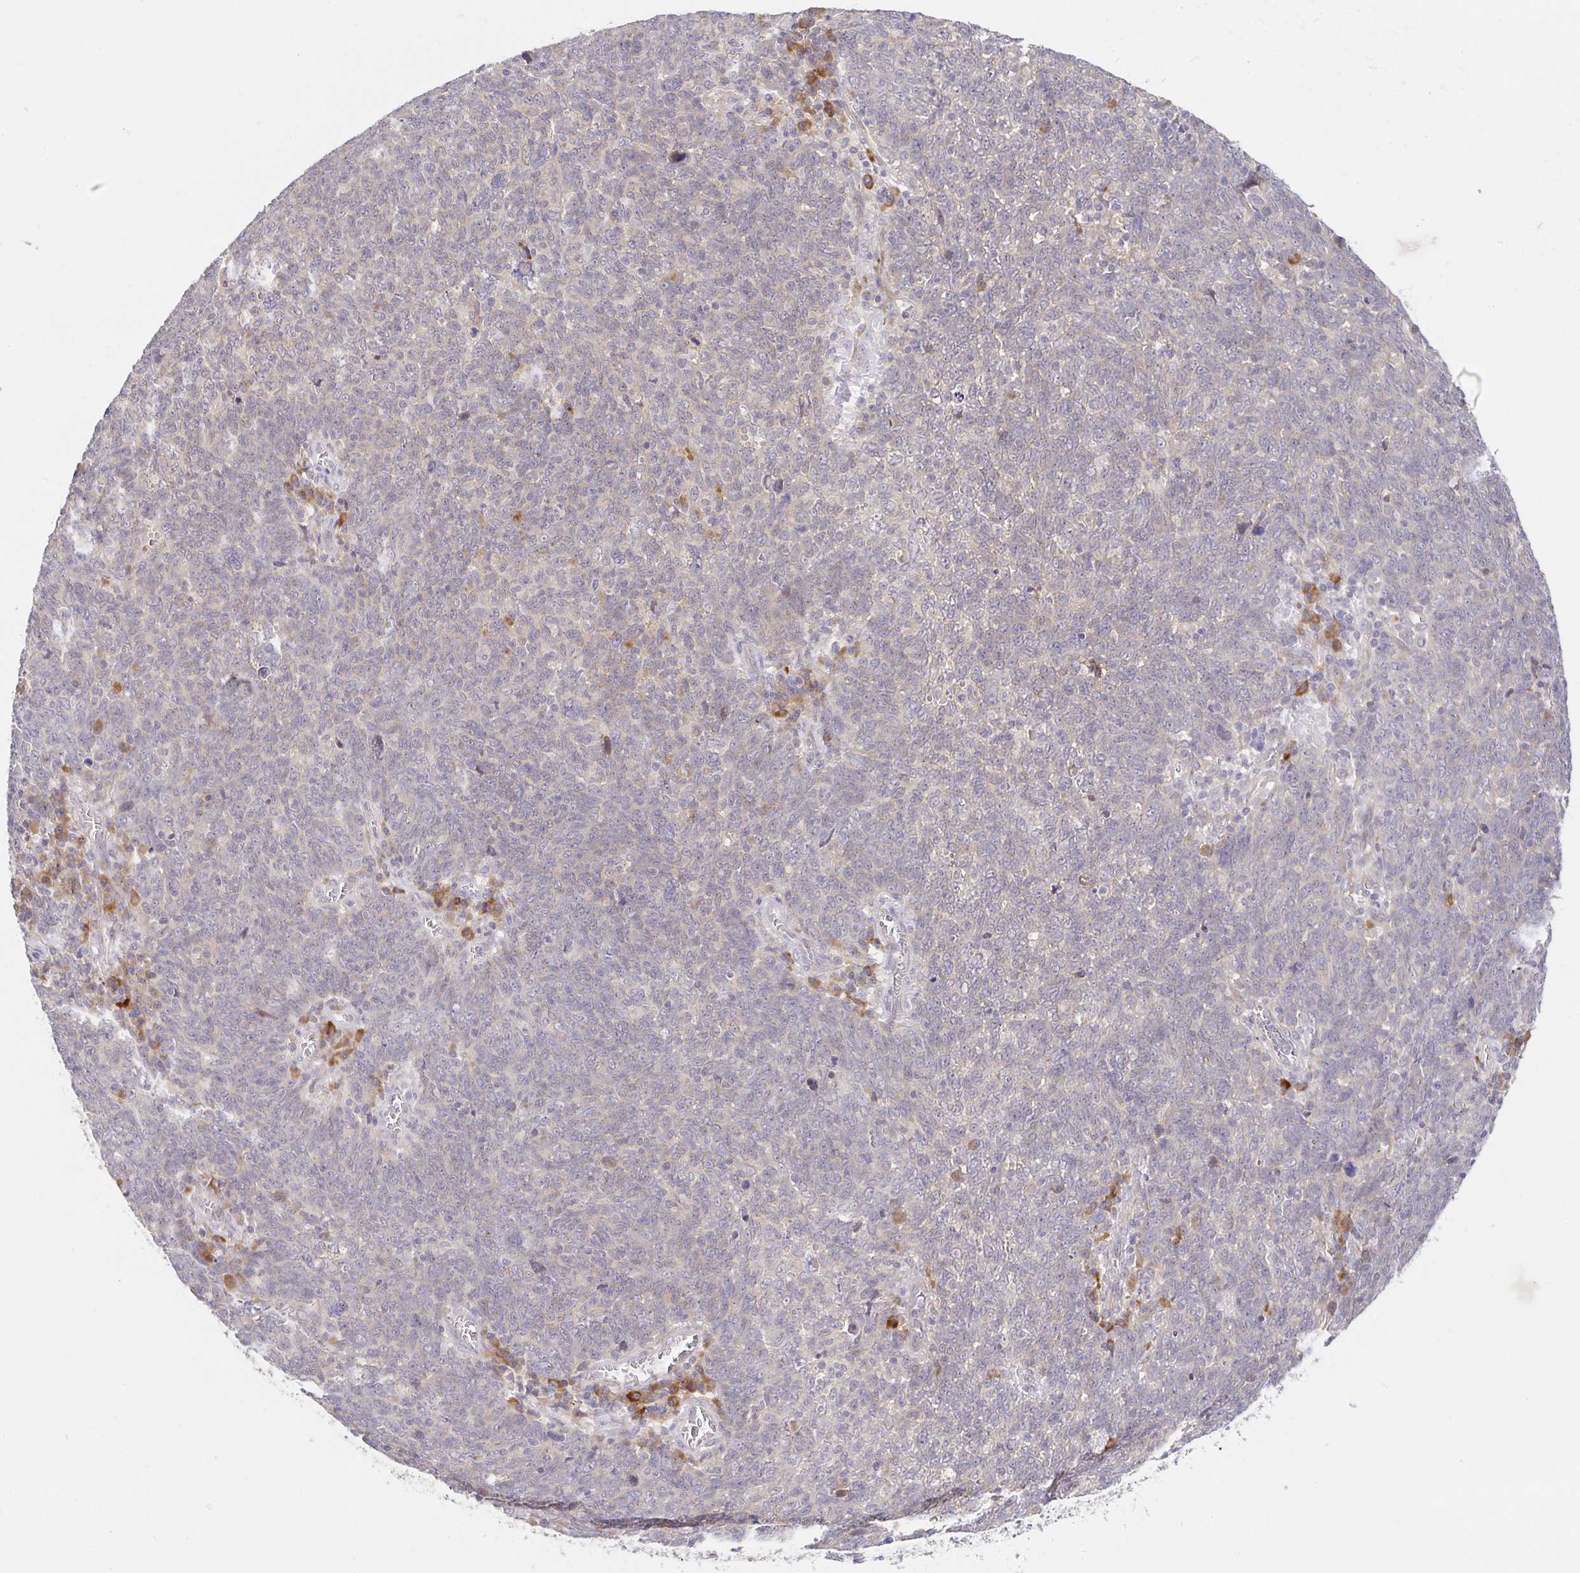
{"staining": {"intensity": "negative", "quantity": "none", "location": "none"}, "tissue": "lung cancer", "cell_type": "Tumor cells", "image_type": "cancer", "snomed": [{"axis": "morphology", "description": "Squamous cell carcinoma, NOS"}, {"axis": "topography", "description": "Lung"}], "caption": "This is a micrograph of IHC staining of lung cancer, which shows no positivity in tumor cells. (DAB (3,3'-diaminobenzidine) immunohistochemistry (IHC) visualized using brightfield microscopy, high magnification).", "gene": "ZDHHC11", "patient": {"sex": "female", "age": 72}}